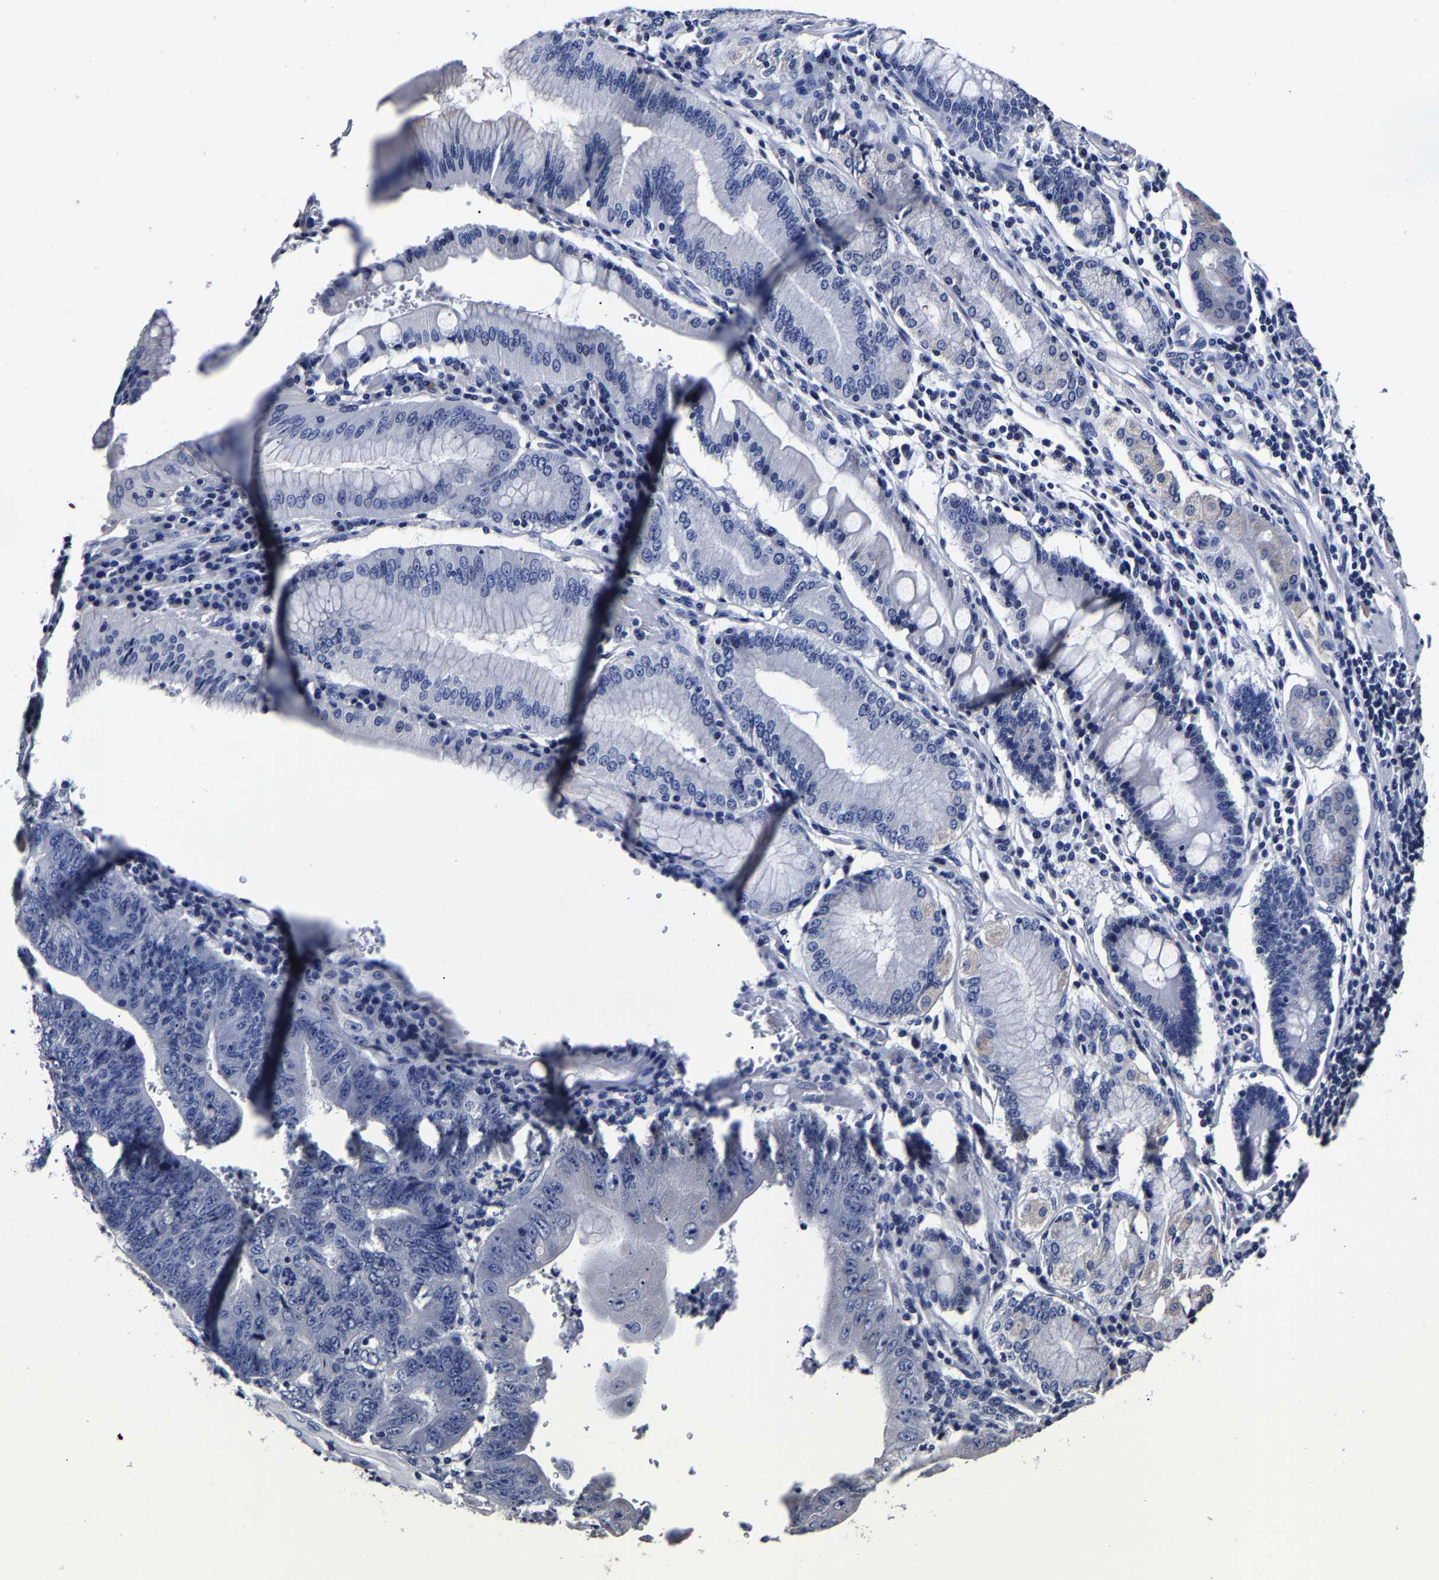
{"staining": {"intensity": "negative", "quantity": "none", "location": "none"}, "tissue": "stomach cancer", "cell_type": "Tumor cells", "image_type": "cancer", "snomed": [{"axis": "morphology", "description": "Adenocarcinoma, NOS"}, {"axis": "topography", "description": "Stomach"}], "caption": "DAB (3,3'-diaminobenzidine) immunohistochemical staining of stomach cancer (adenocarcinoma) displays no significant expression in tumor cells. (Brightfield microscopy of DAB (3,3'-diaminobenzidine) immunohistochemistry (IHC) at high magnification).", "gene": "AKAP4", "patient": {"sex": "female", "age": 73}}